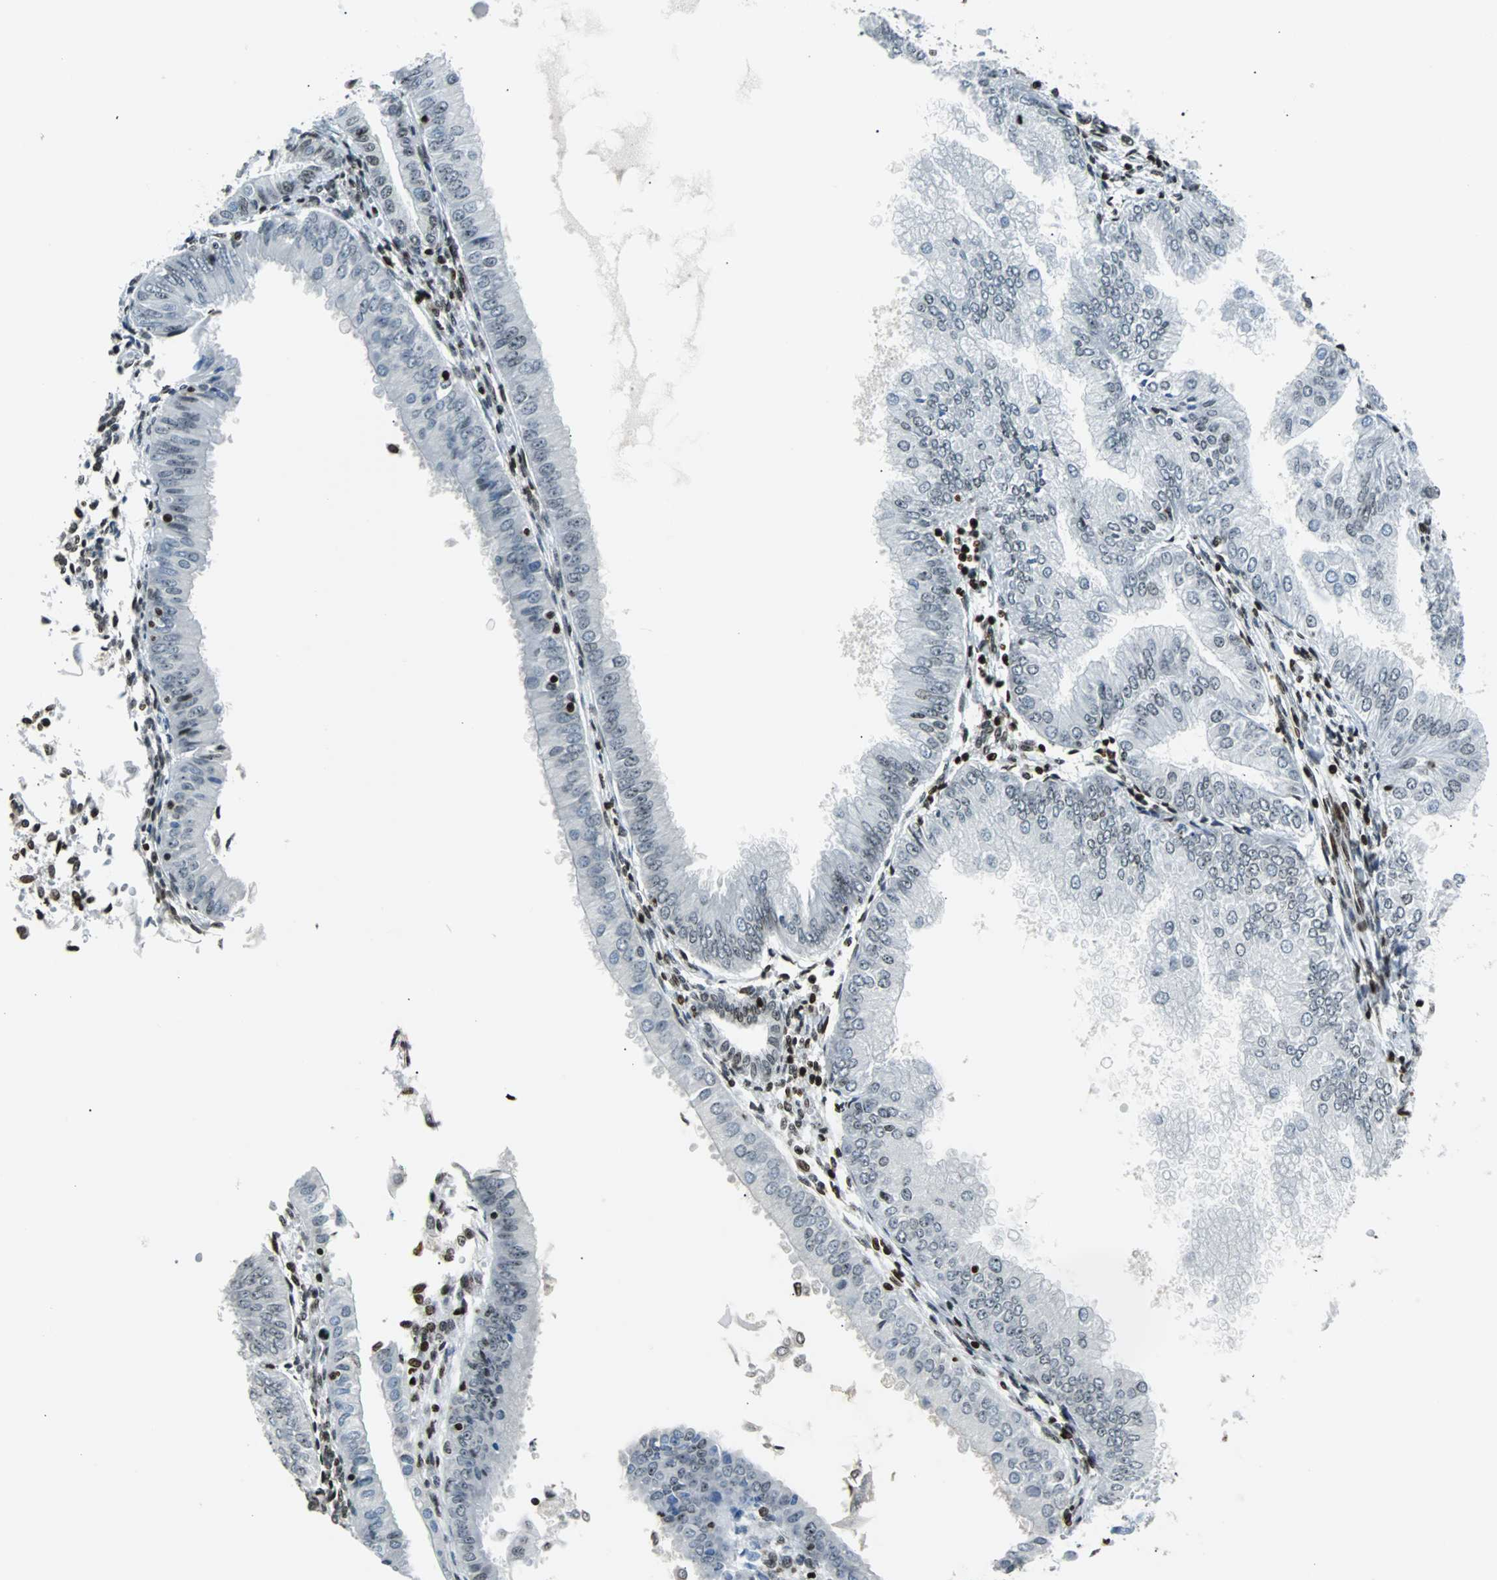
{"staining": {"intensity": "strong", "quantity": "<25%", "location": "nuclear"}, "tissue": "endometrial cancer", "cell_type": "Tumor cells", "image_type": "cancer", "snomed": [{"axis": "morphology", "description": "Adenocarcinoma, NOS"}, {"axis": "topography", "description": "Endometrium"}], "caption": "IHC (DAB (3,3'-diaminobenzidine)) staining of human endometrial cancer (adenocarcinoma) reveals strong nuclear protein positivity in approximately <25% of tumor cells.", "gene": "ZNF131", "patient": {"sex": "female", "age": 53}}